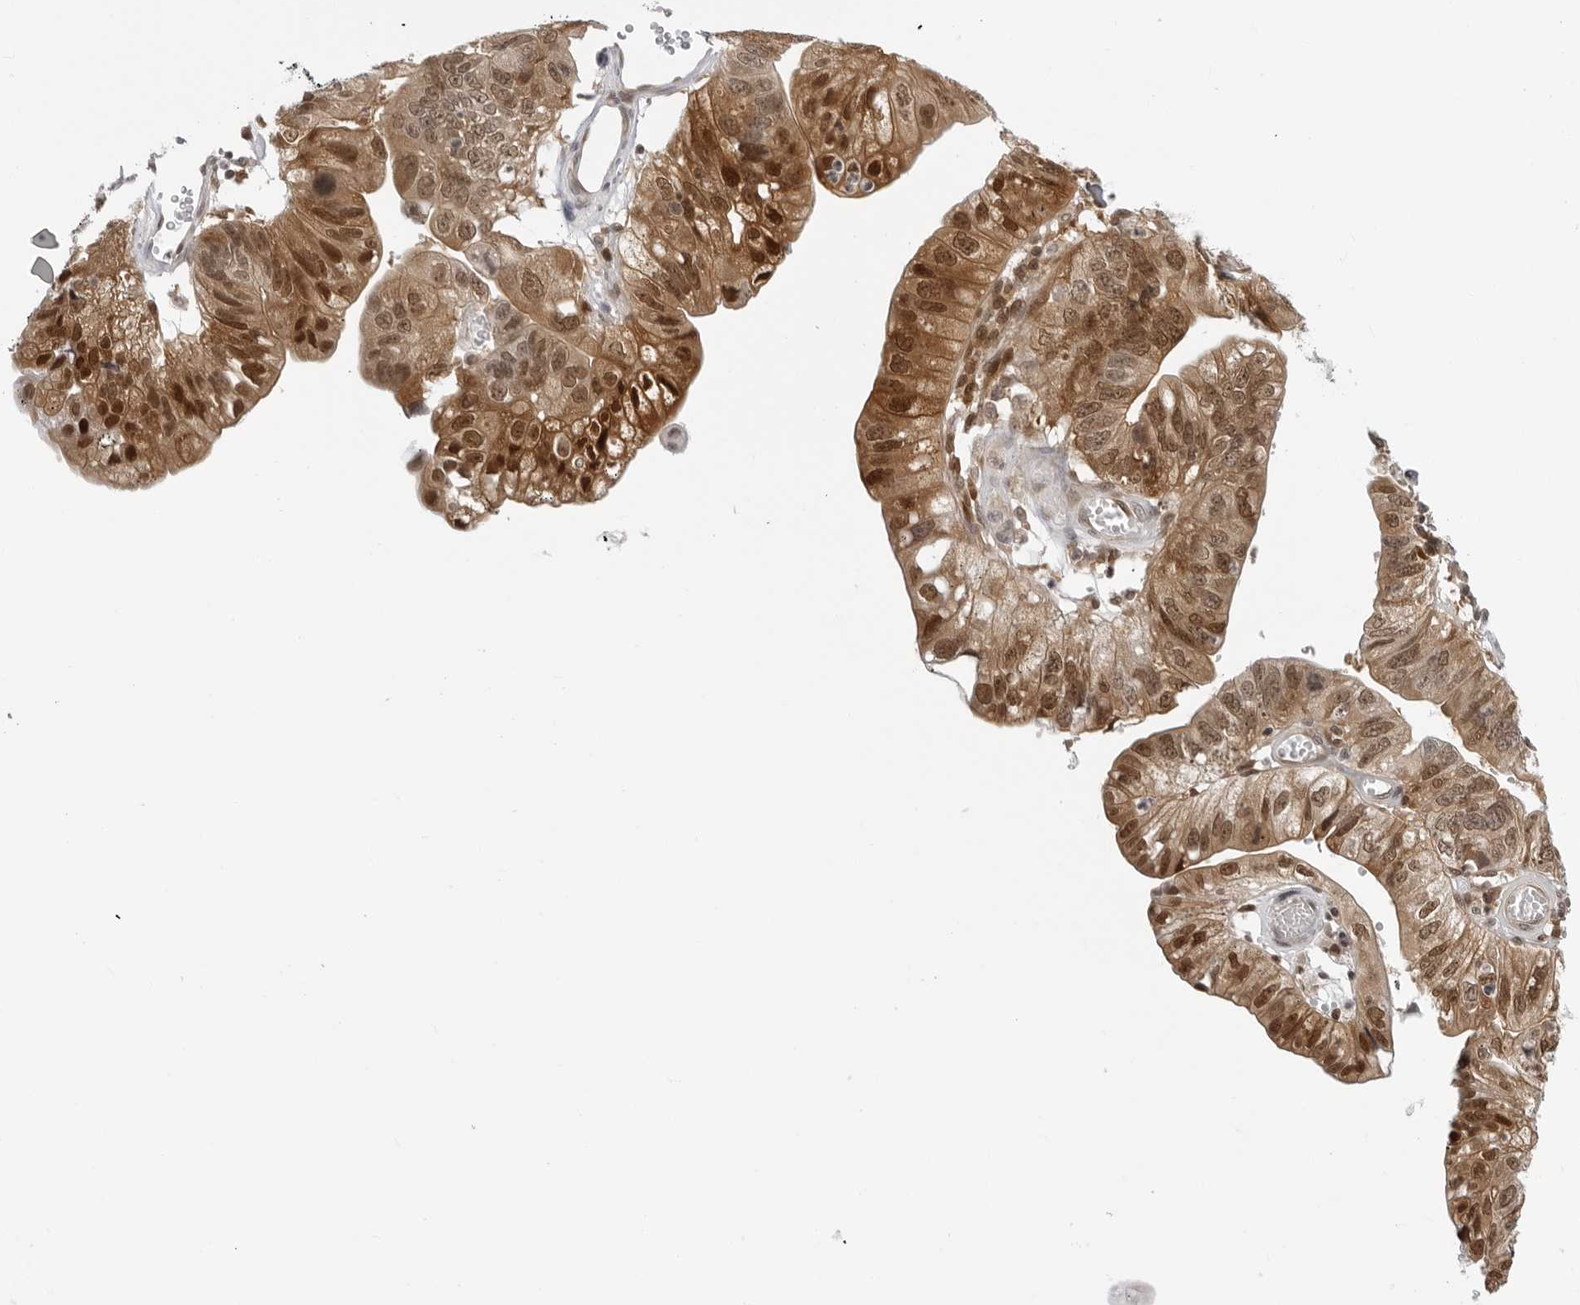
{"staining": {"intensity": "moderate", "quantity": ">75%", "location": "cytoplasmic/membranous"}, "tissue": "stomach cancer", "cell_type": "Tumor cells", "image_type": "cancer", "snomed": [{"axis": "morphology", "description": "Adenocarcinoma, NOS"}, {"axis": "topography", "description": "Stomach"}], "caption": "Protein expression by immunohistochemistry (IHC) shows moderate cytoplasmic/membranous positivity in approximately >75% of tumor cells in stomach adenocarcinoma.", "gene": "CASP7", "patient": {"sex": "male", "age": 59}}